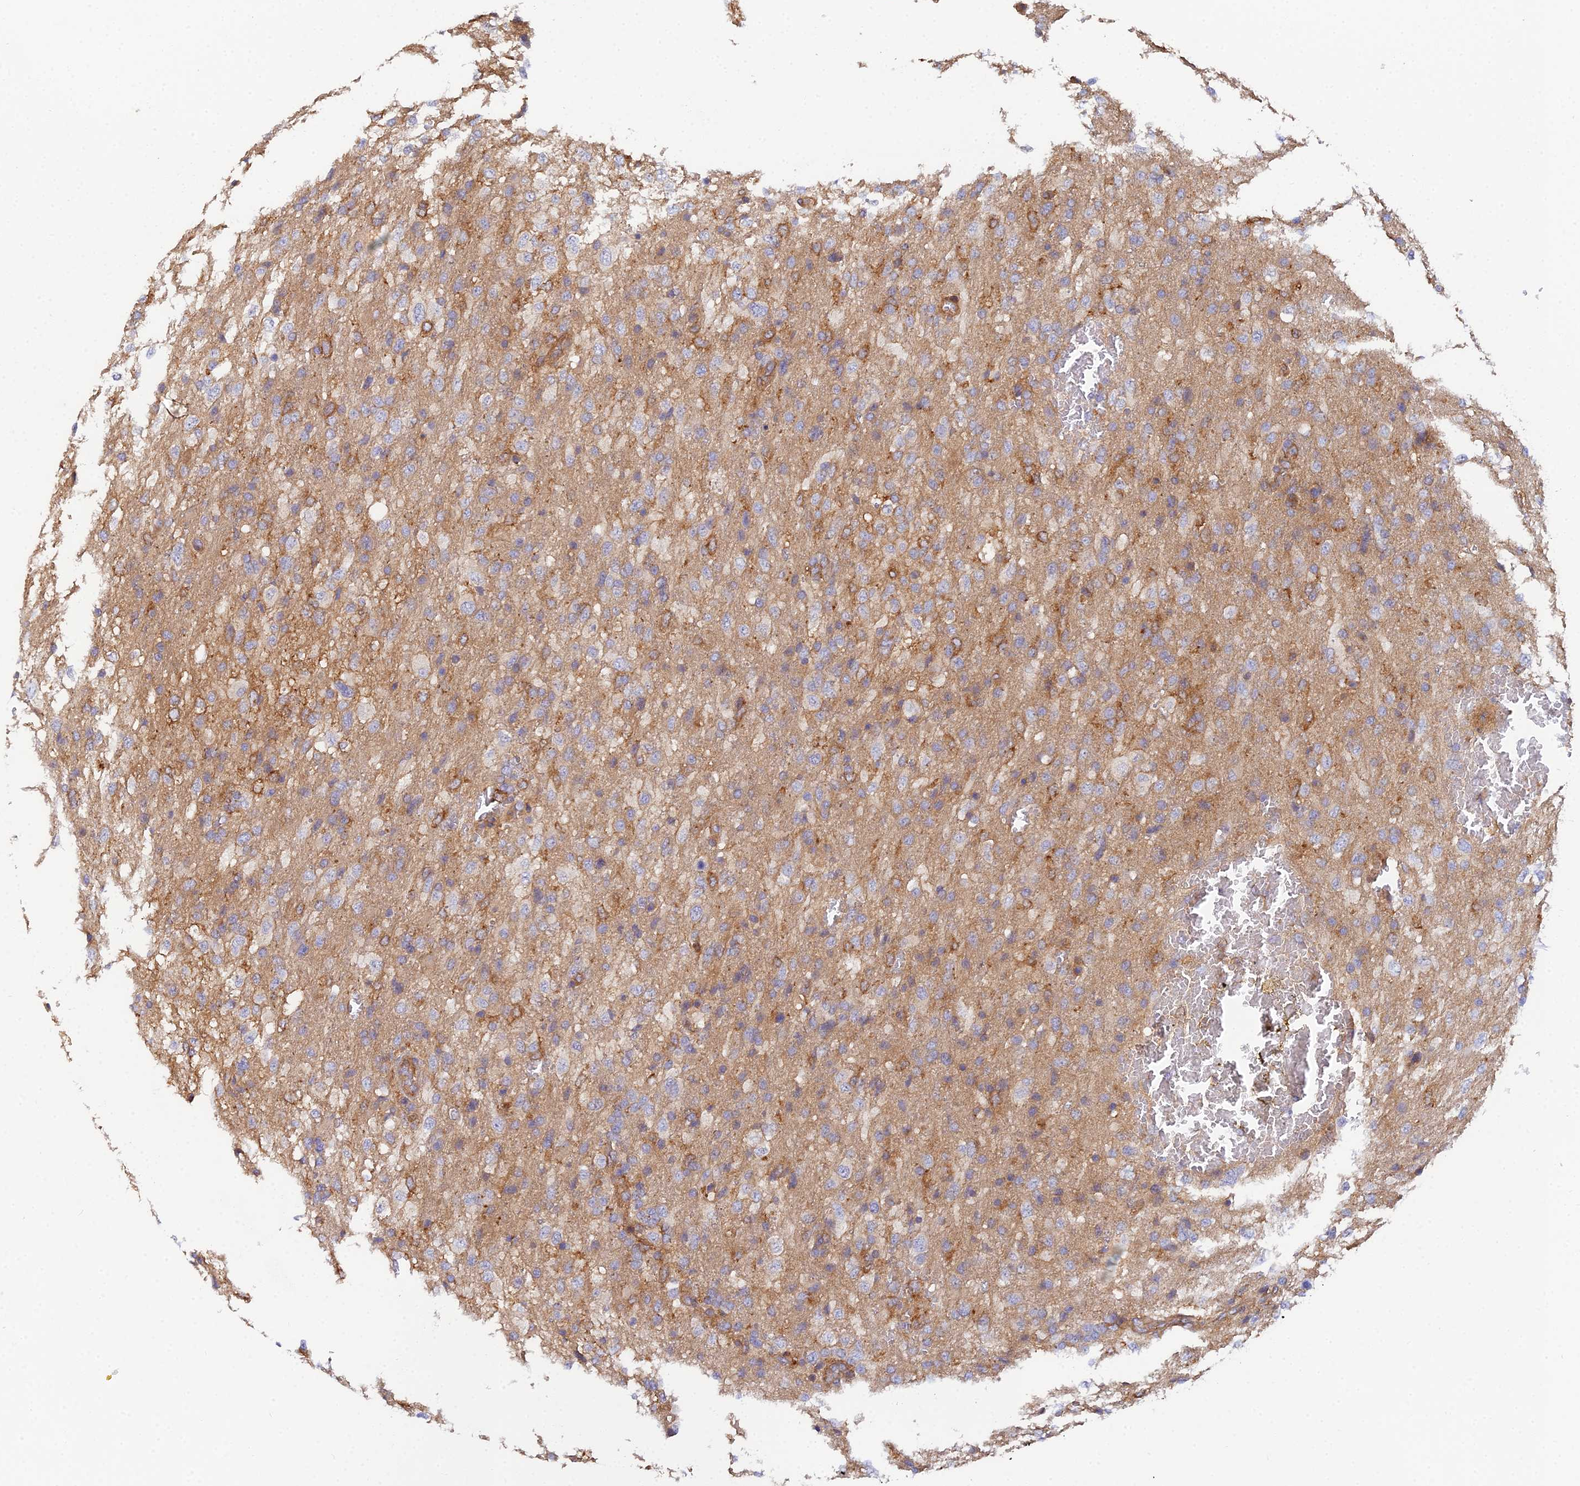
{"staining": {"intensity": "weak", "quantity": "<25%", "location": "cytoplasmic/membranous"}, "tissue": "glioma", "cell_type": "Tumor cells", "image_type": "cancer", "snomed": [{"axis": "morphology", "description": "Glioma, malignant, High grade"}, {"axis": "topography", "description": "Brain"}], "caption": "Immunohistochemistry (IHC) micrograph of neoplastic tissue: malignant glioma (high-grade) stained with DAB (3,3'-diaminobenzidine) demonstrates no significant protein positivity in tumor cells. (Immunohistochemistry (IHC), brightfield microscopy, high magnification).", "gene": "GNG5B", "patient": {"sex": "female", "age": 74}}